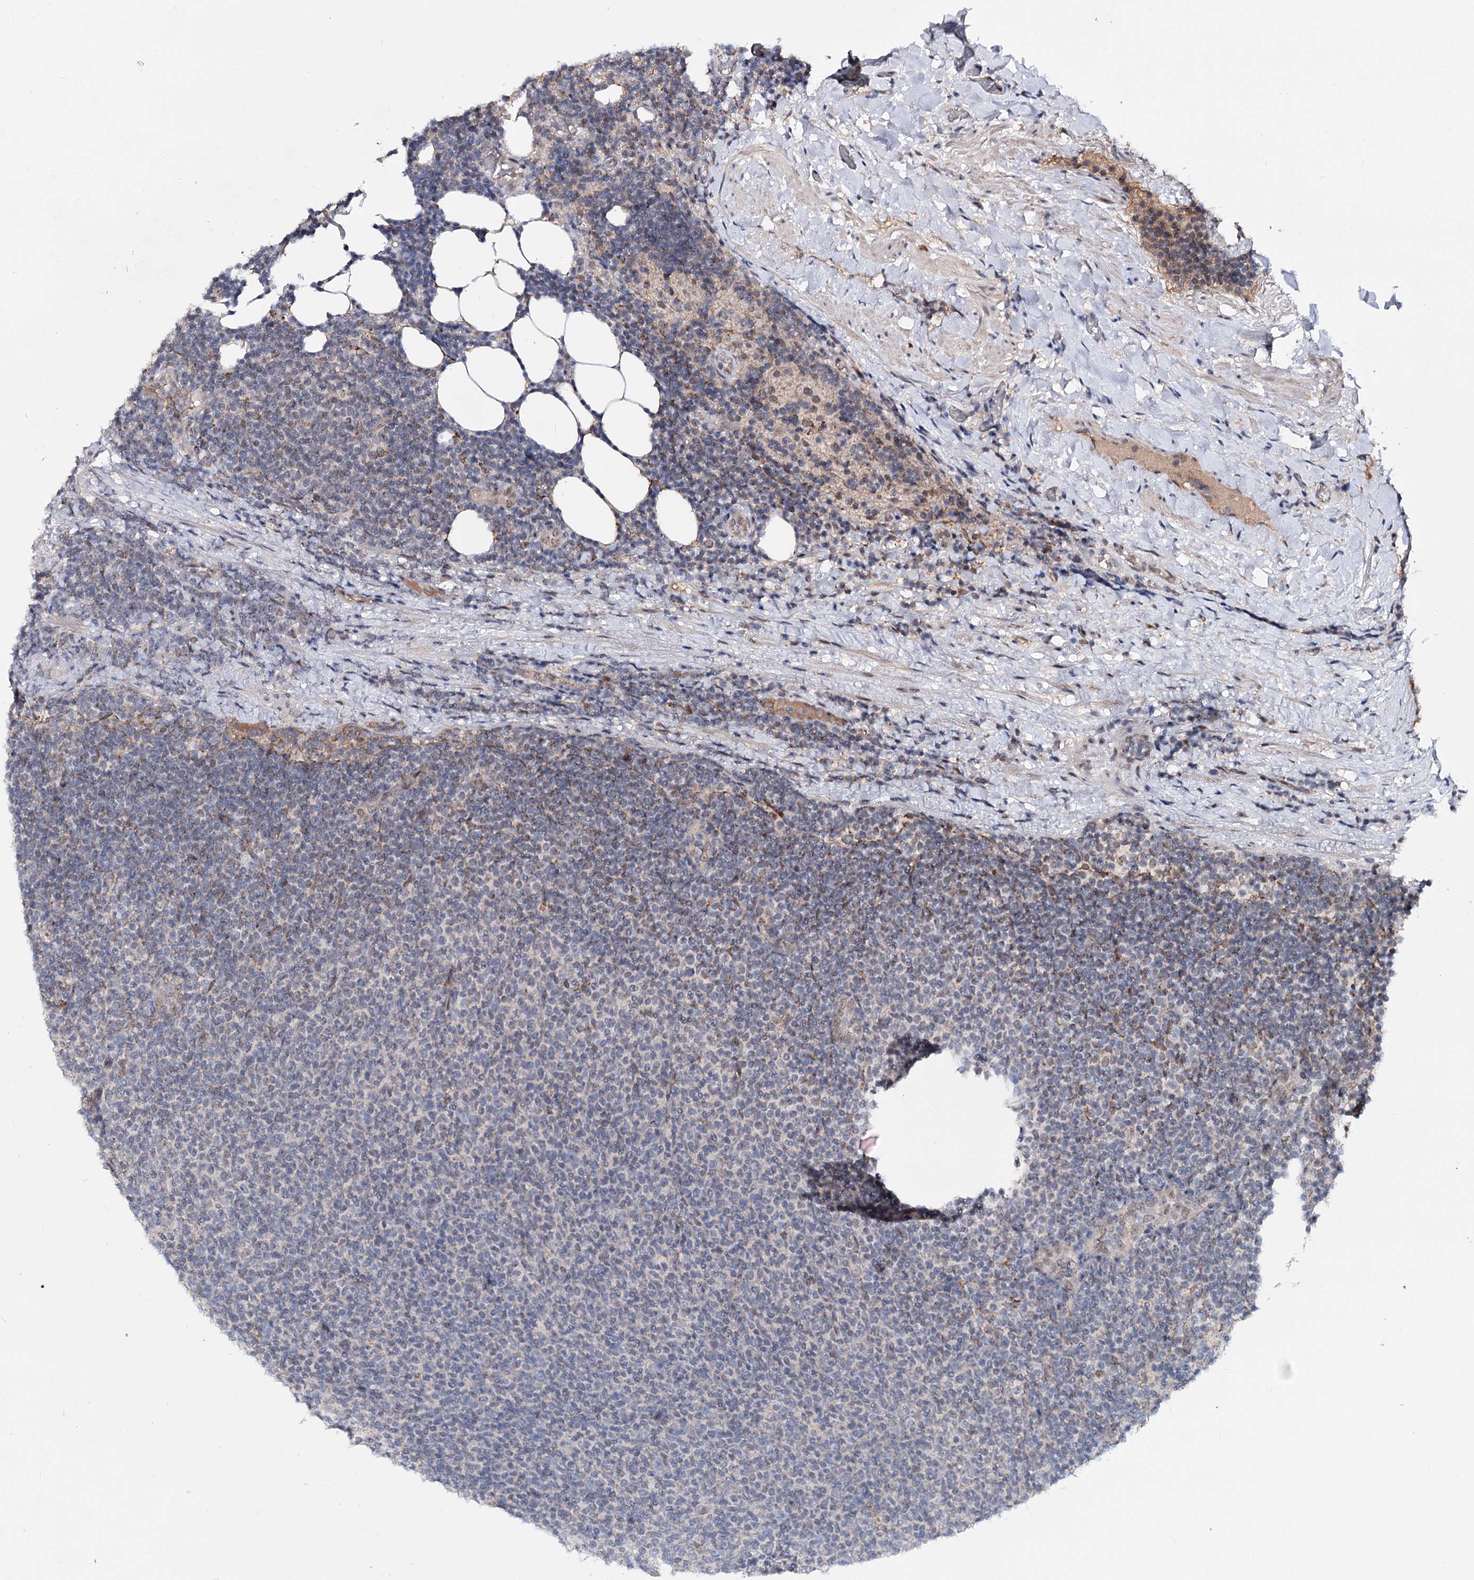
{"staining": {"intensity": "moderate", "quantity": "<25%", "location": "cytoplasmic/membranous"}, "tissue": "lymphoma", "cell_type": "Tumor cells", "image_type": "cancer", "snomed": [{"axis": "morphology", "description": "Malignant lymphoma, non-Hodgkin's type, Low grade"}, {"axis": "topography", "description": "Lymph node"}], "caption": "IHC staining of low-grade malignant lymphoma, non-Hodgkin's type, which exhibits low levels of moderate cytoplasmic/membranous expression in about <25% of tumor cells indicating moderate cytoplasmic/membranous protein positivity. The staining was performed using DAB (3,3'-diaminobenzidine) (brown) for protein detection and nuclei were counterstained in hematoxylin (blue).", "gene": "MSANTD2", "patient": {"sex": "male", "age": 66}}